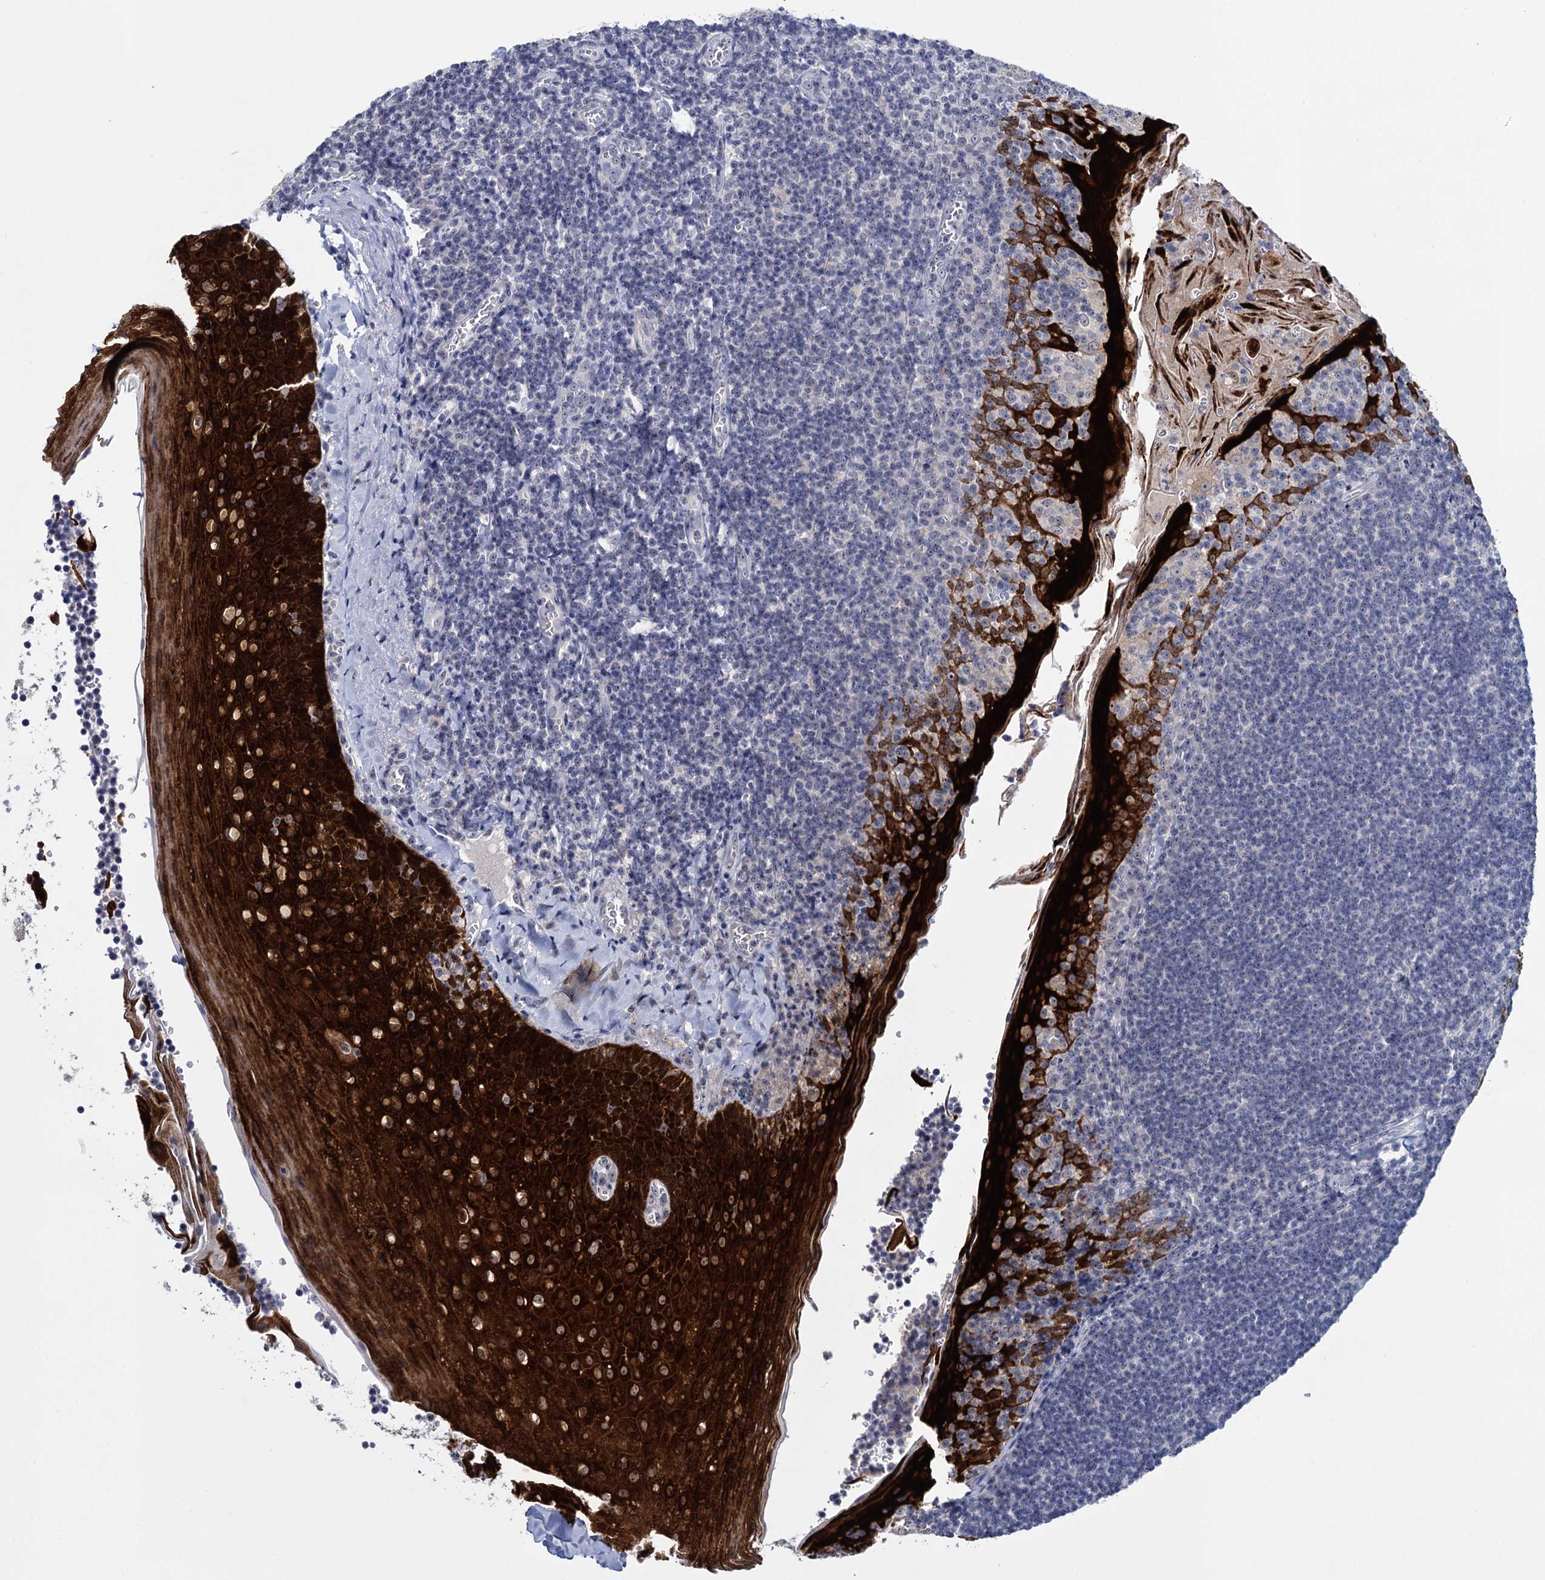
{"staining": {"intensity": "negative", "quantity": "none", "location": "none"}, "tissue": "tonsil", "cell_type": "Germinal center cells", "image_type": "normal", "snomed": [{"axis": "morphology", "description": "Normal tissue, NOS"}, {"axis": "topography", "description": "Tonsil"}], "caption": "Immunohistochemistry (IHC) of benign tonsil demonstrates no positivity in germinal center cells.", "gene": "SFN", "patient": {"sex": "male", "age": 27}}